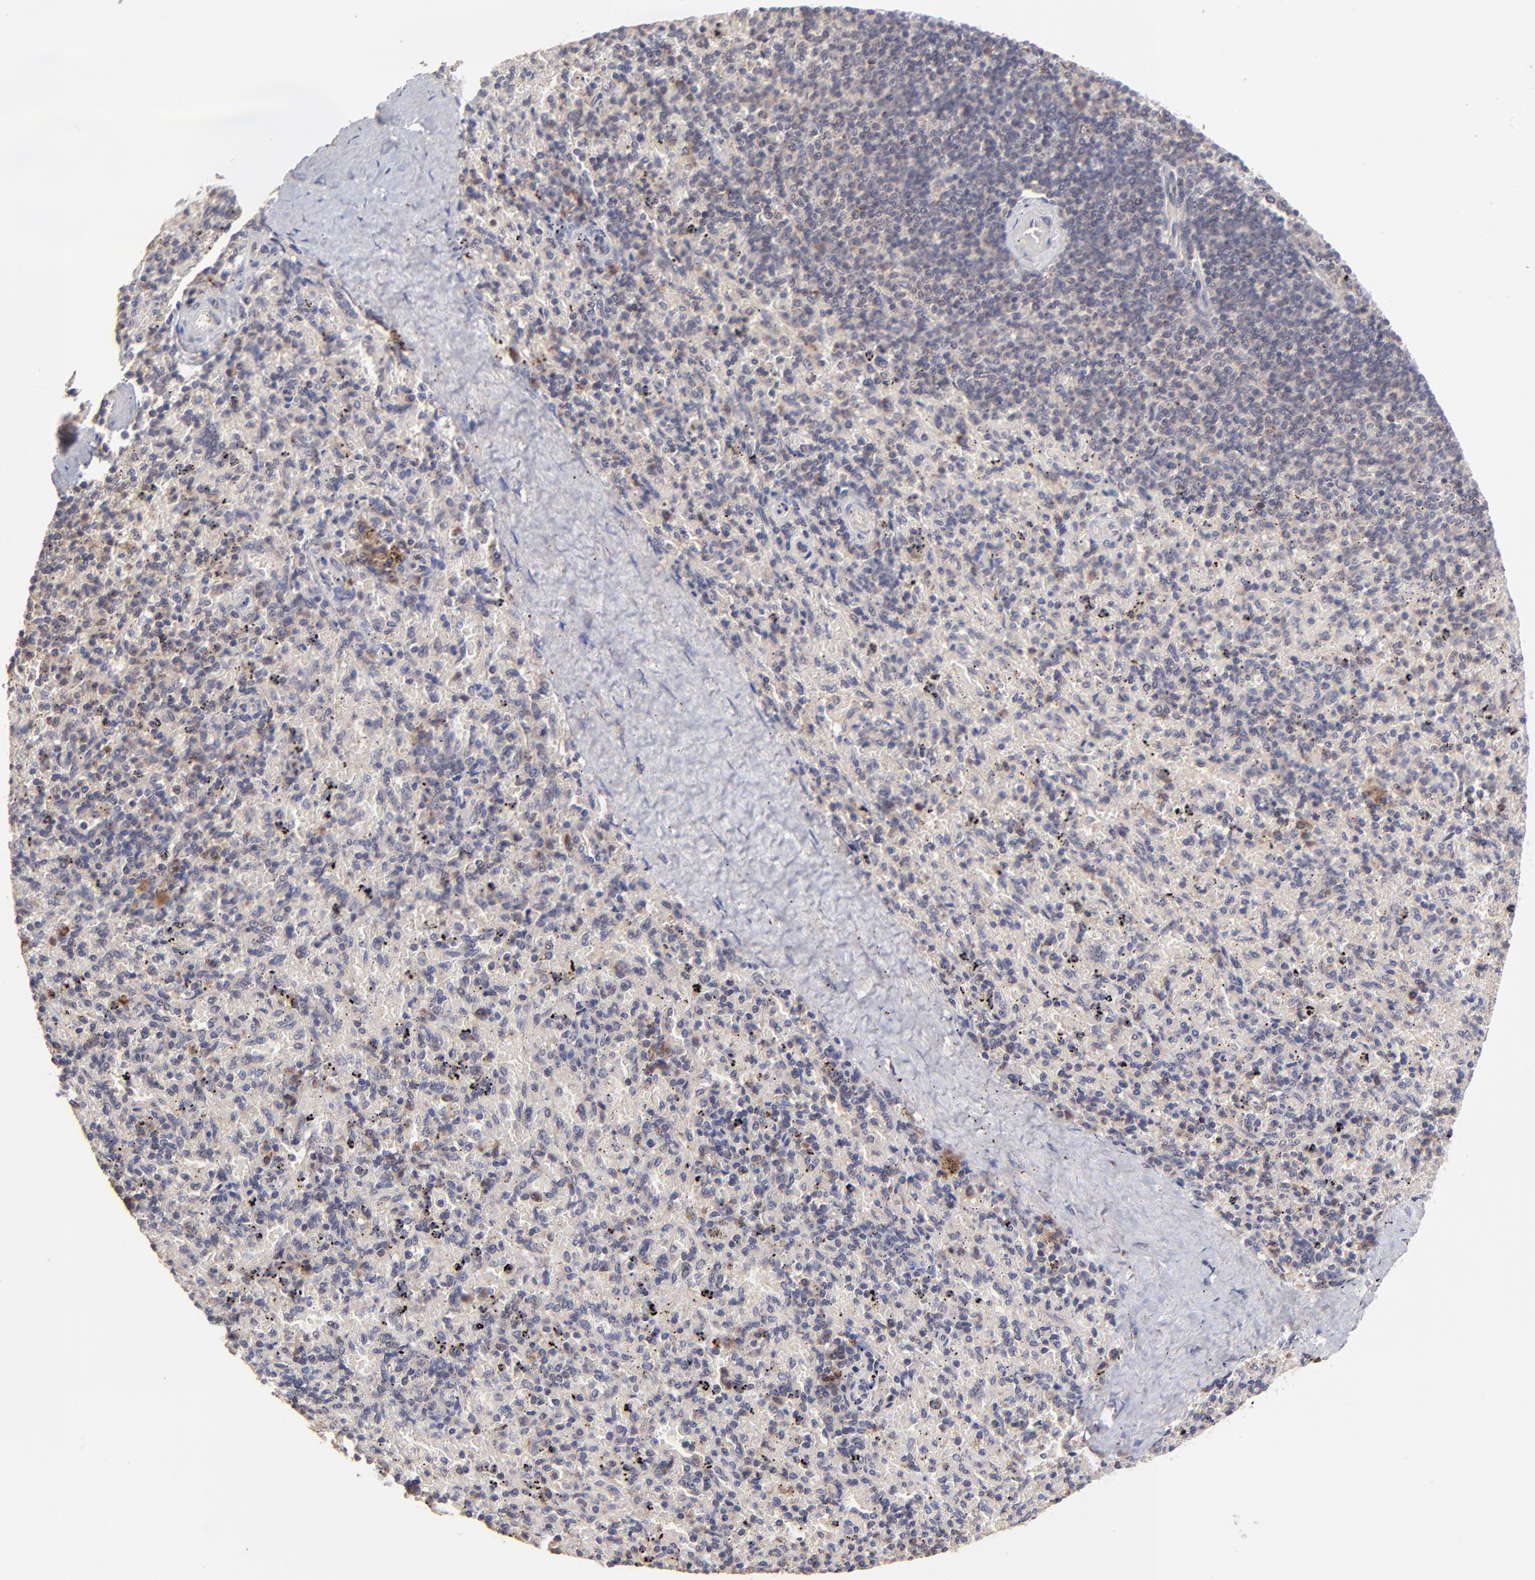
{"staining": {"intensity": "moderate", "quantity": "<25%", "location": "cytoplasmic/membranous,nuclear"}, "tissue": "spleen", "cell_type": "Cells in red pulp", "image_type": "normal", "snomed": [{"axis": "morphology", "description": "Normal tissue, NOS"}, {"axis": "topography", "description": "Spleen"}], "caption": "An immunohistochemistry micrograph of unremarkable tissue is shown. Protein staining in brown highlights moderate cytoplasmic/membranous,nuclear positivity in spleen within cells in red pulp. (Brightfield microscopy of DAB IHC at high magnification).", "gene": "BAIAP2L2", "patient": {"sex": "female", "age": 43}}